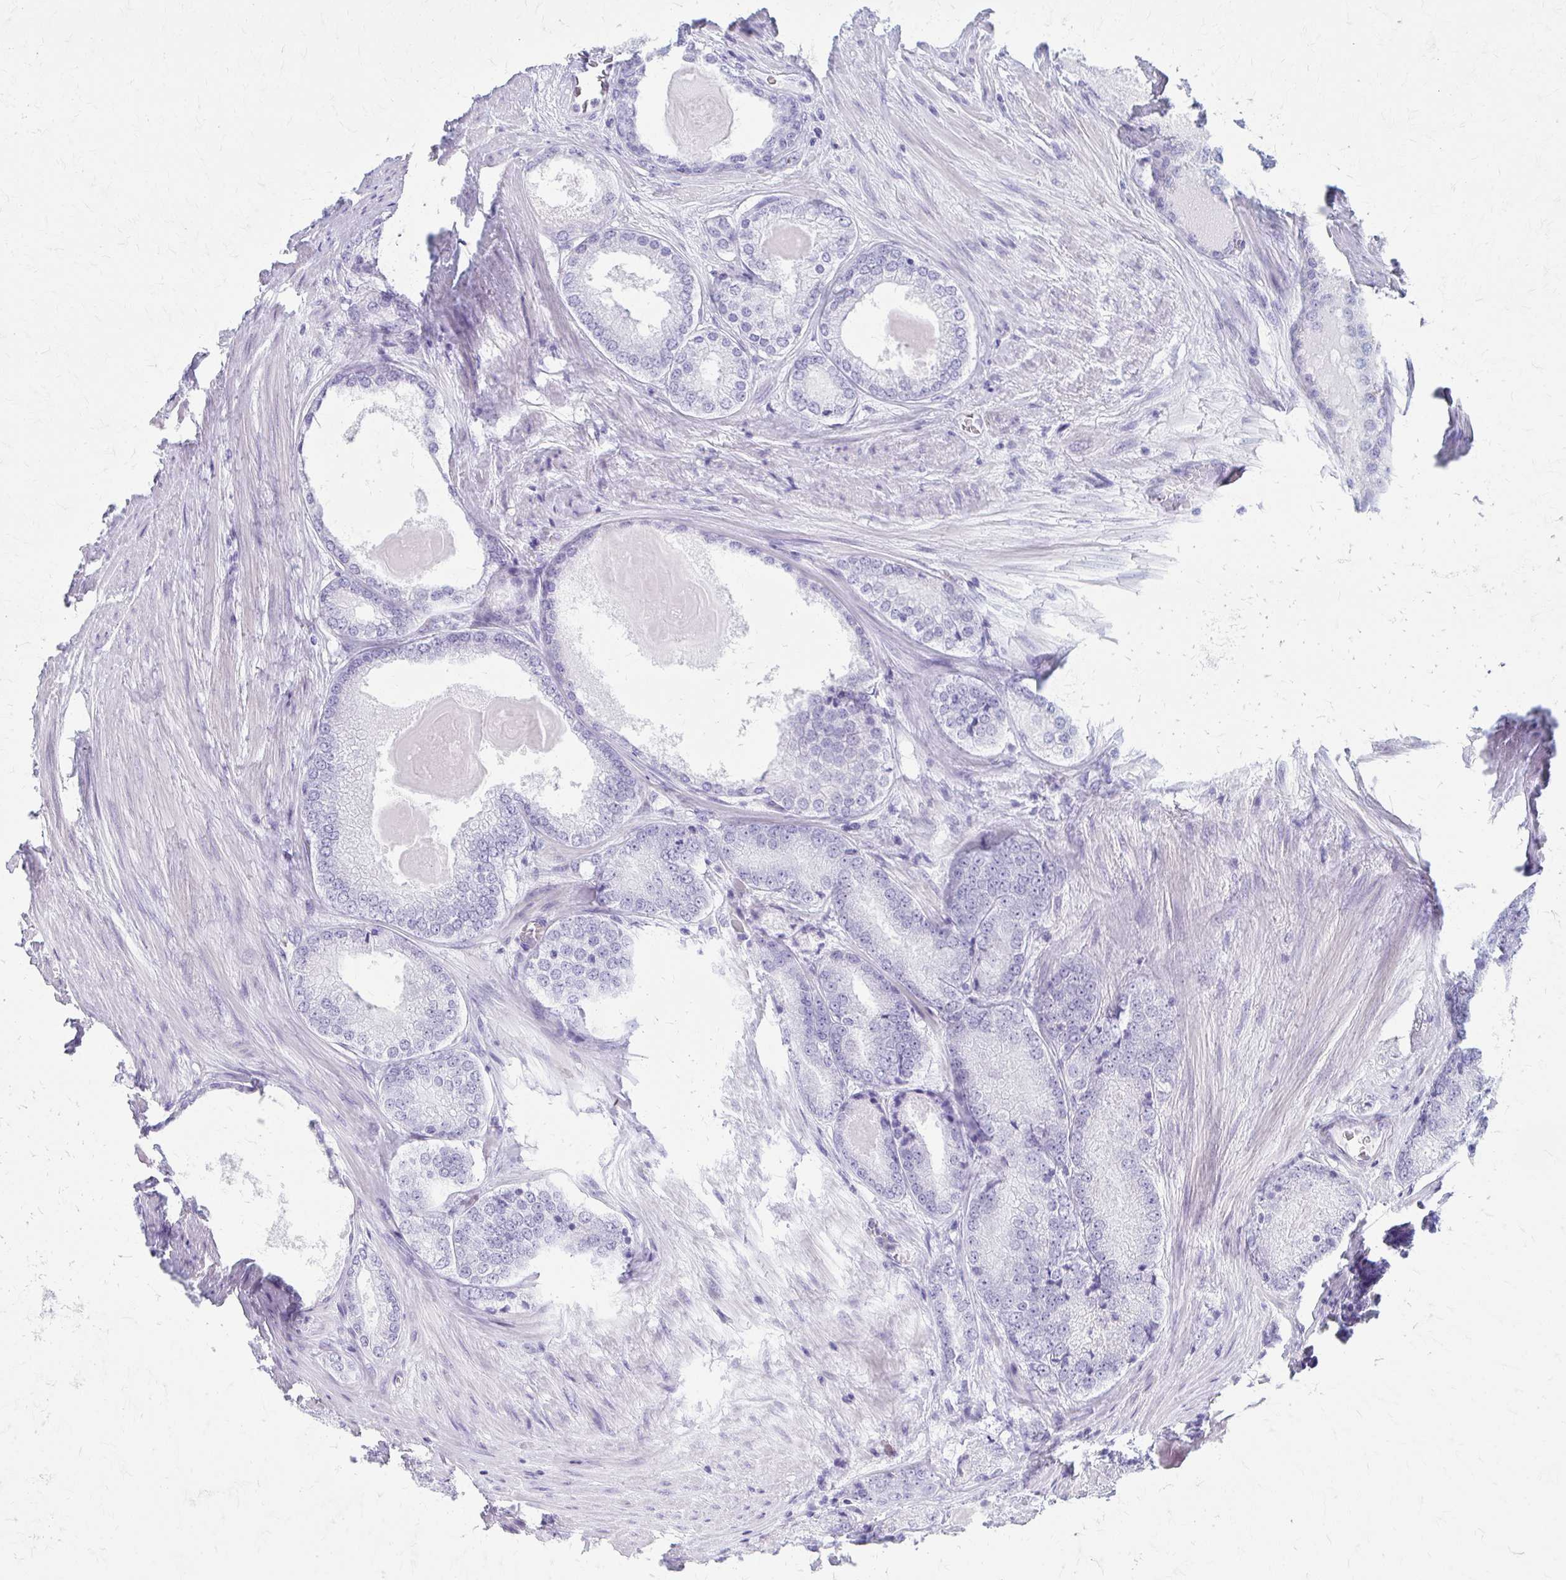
{"staining": {"intensity": "negative", "quantity": "none", "location": "none"}, "tissue": "prostate cancer", "cell_type": "Tumor cells", "image_type": "cancer", "snomed": [{"axis": "morphology", "description": "Adenocarcinoma, NOS"}, {"axis": "morphology", "description": "Adenocarcinoma, Low grade"}, {"axis": "topography", "description": "Prostate"}], "caption": "Immunohistochemical staining of prostate cancer (adenocarcinoma (low-grade)) reveals no significant expression in tumor cells.", "gene": "CELF5", "patient": {"sex": "male", "age": 68}}